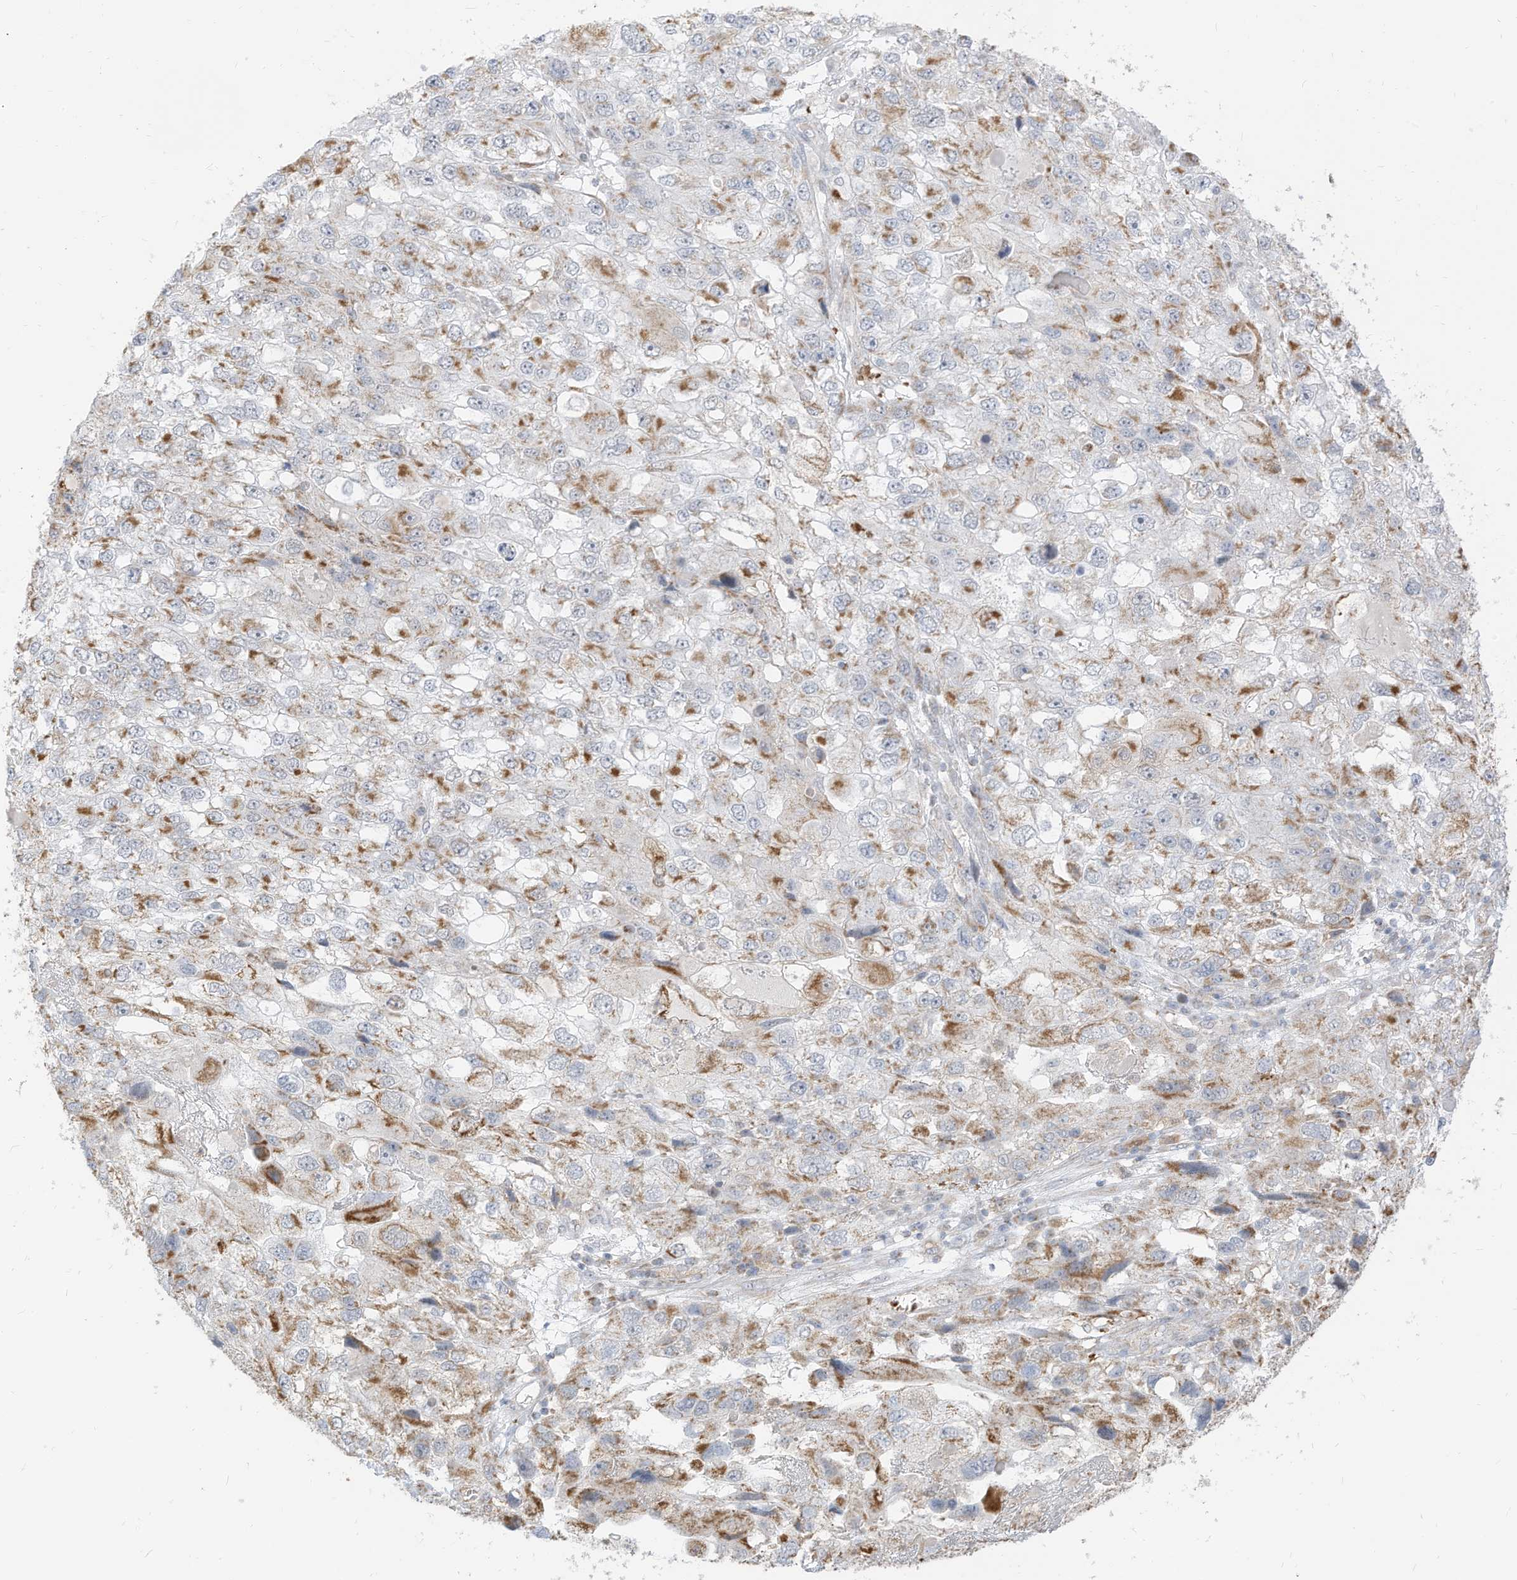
{"staining": {"intensity": "moderate", "quantity": "<25%", "location": "cytoplasmic/membranous"}, "tissue": "endometrial cancer", "cell_type": "Tumor cells", "image_type": "cancer", "snomed": [{"axis": "morphology", "description": "Adenocarcinoma, NOS"}, {"axis": "topography", "description": "Endometrium"}], "caption": "Endometrial cancer (adenocarcinoma) stained with a brown dye exhibits moderate cytoplasmic/membranous positive staining in about <25% of tumor cells.", "gene": "MTUS2", "patient": {"sex": "female", "age": 49}}